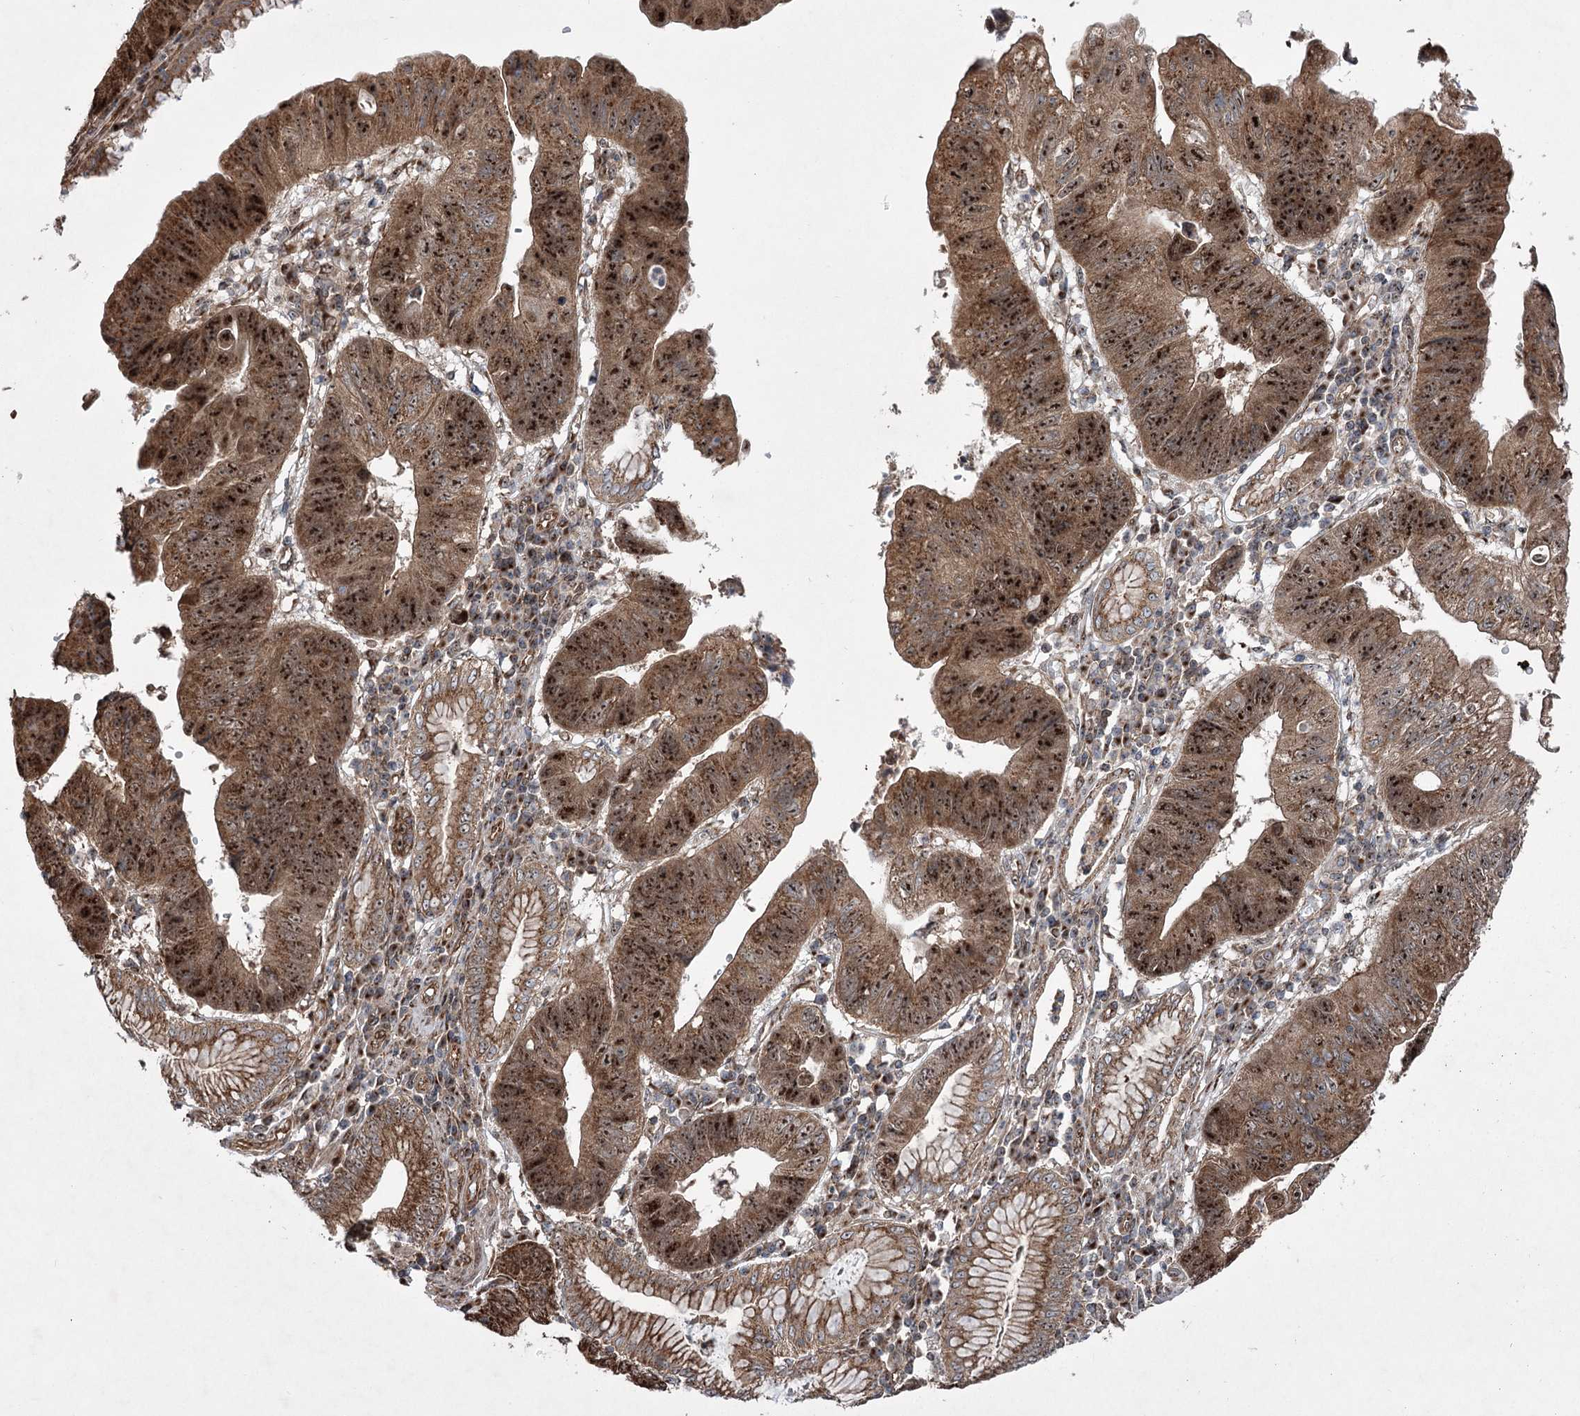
{"staining": {"intensity": "strong", "quantity": ">75%", "location": "cytoplasmic/membranous,nuclear"}, "tissue": "stomach cancer", "cell_type": "Tumor cells", "image_type": "cancer", "snomed": [{"axis": "morphology", "description": "Adenocarcinoma, NOS"}, {"axis": "topography", "description": "Stomach"}], "caption": "There is high levels of strong cytoplasmic/membranous and nuclear expression in tumor cells of stomach cancer (adenocarcinoma), as demonstrated by immunohistochemical staining (brown color).", "gene": "SERINC5", "patient": {"sex": "male", "age": 59}}